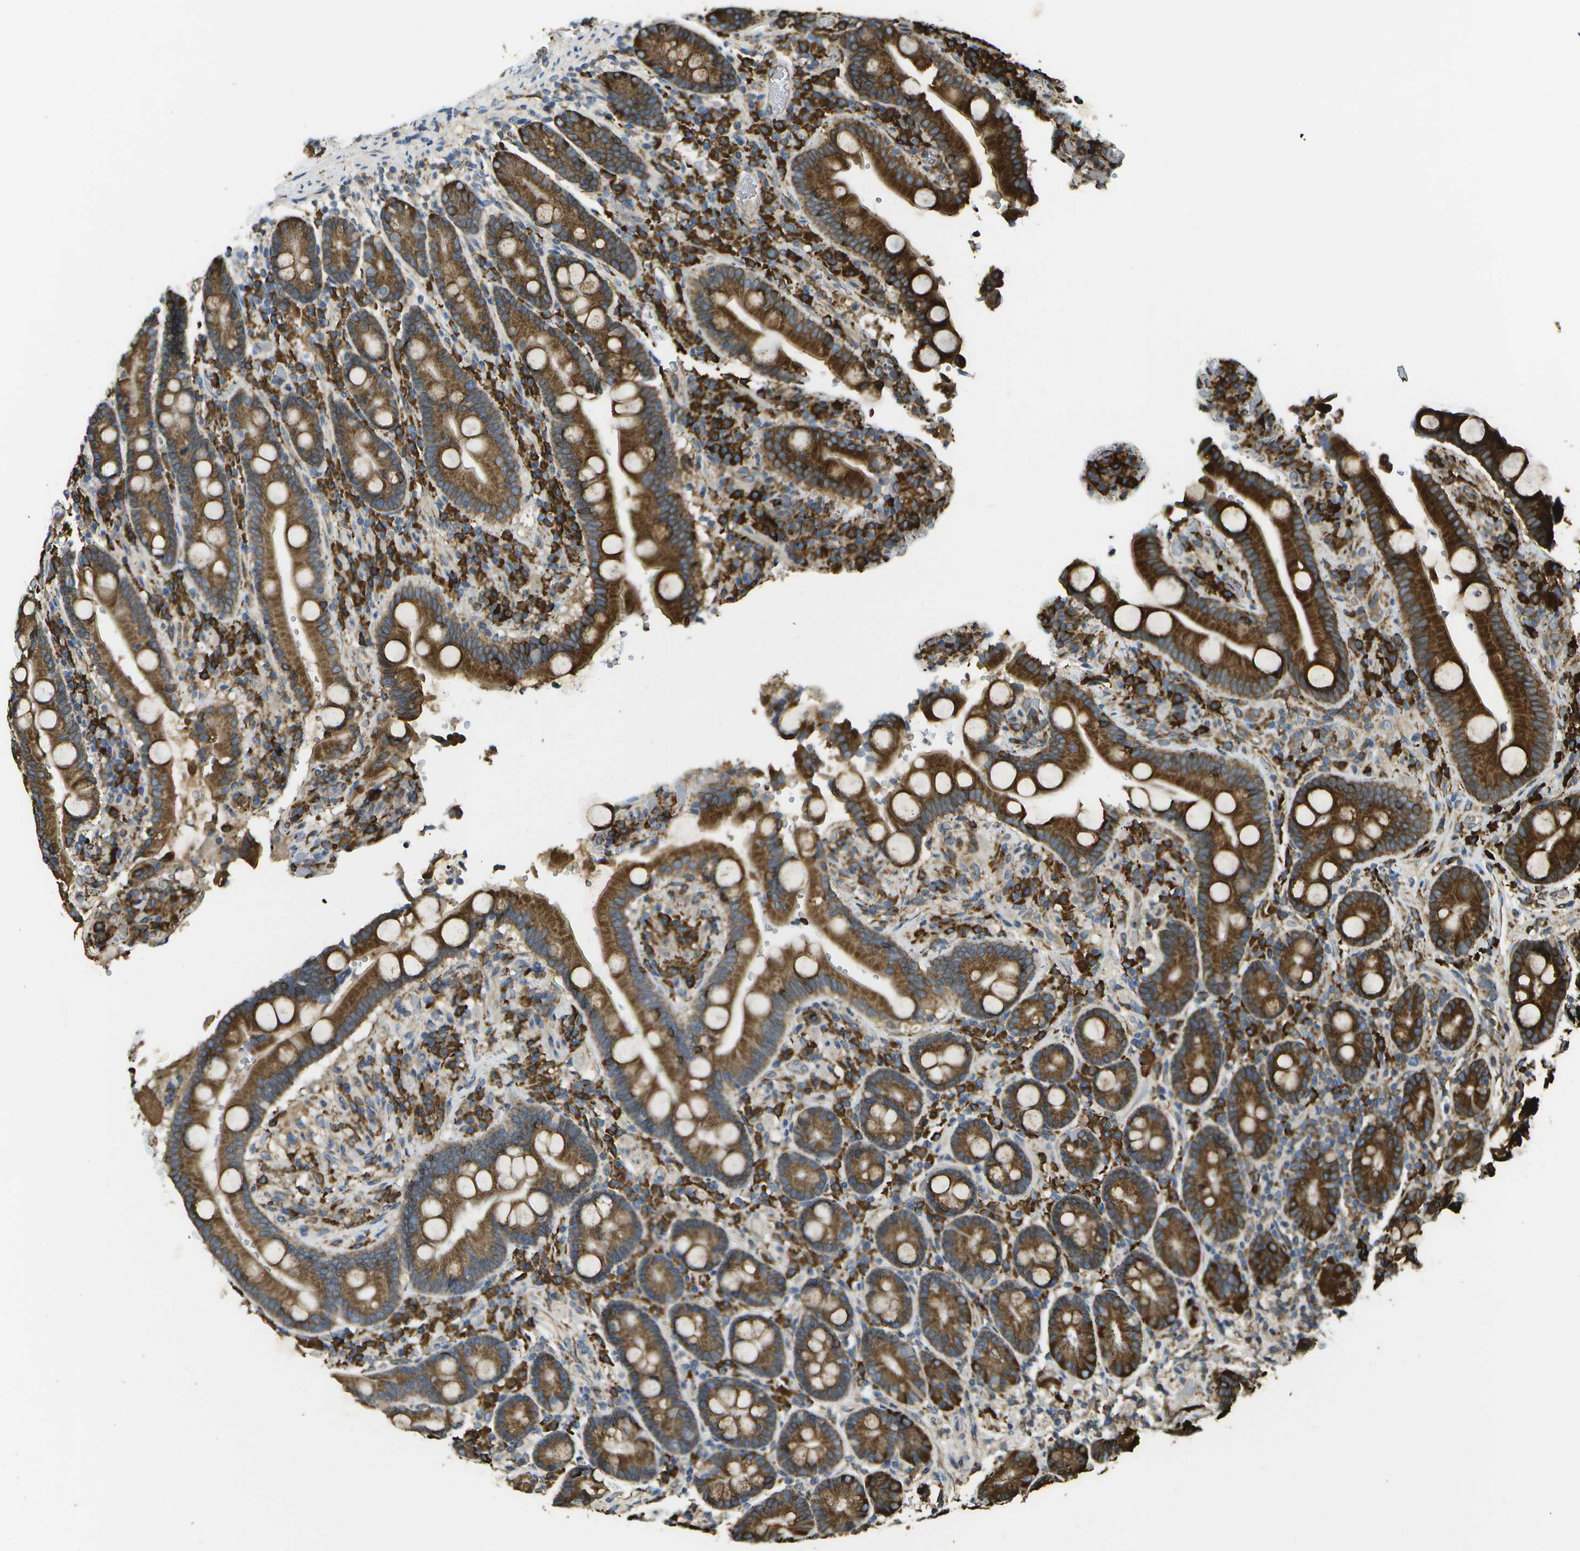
{"staining": {"intensity": "strong", "quantity": ">75%", "location": "cytoplasmic/membranous"}, "tissue": "duodenum", "cell_type": "Glandular cells", "image_type": "normal", "snomed": [{"axis": "morphology", "description": "Normal tissue, NOS"}, {"axis": "topography", "description": "Small intestine, NOS"}], "caption": "Immunohistochemical staining of unremarkable duodenum exhibits strong cytoplasmic/membranous protein positivity in approximately >75% of glandular cells.", "gene": "PDIA4", "patient": {"sex": "female", "age": 71}}